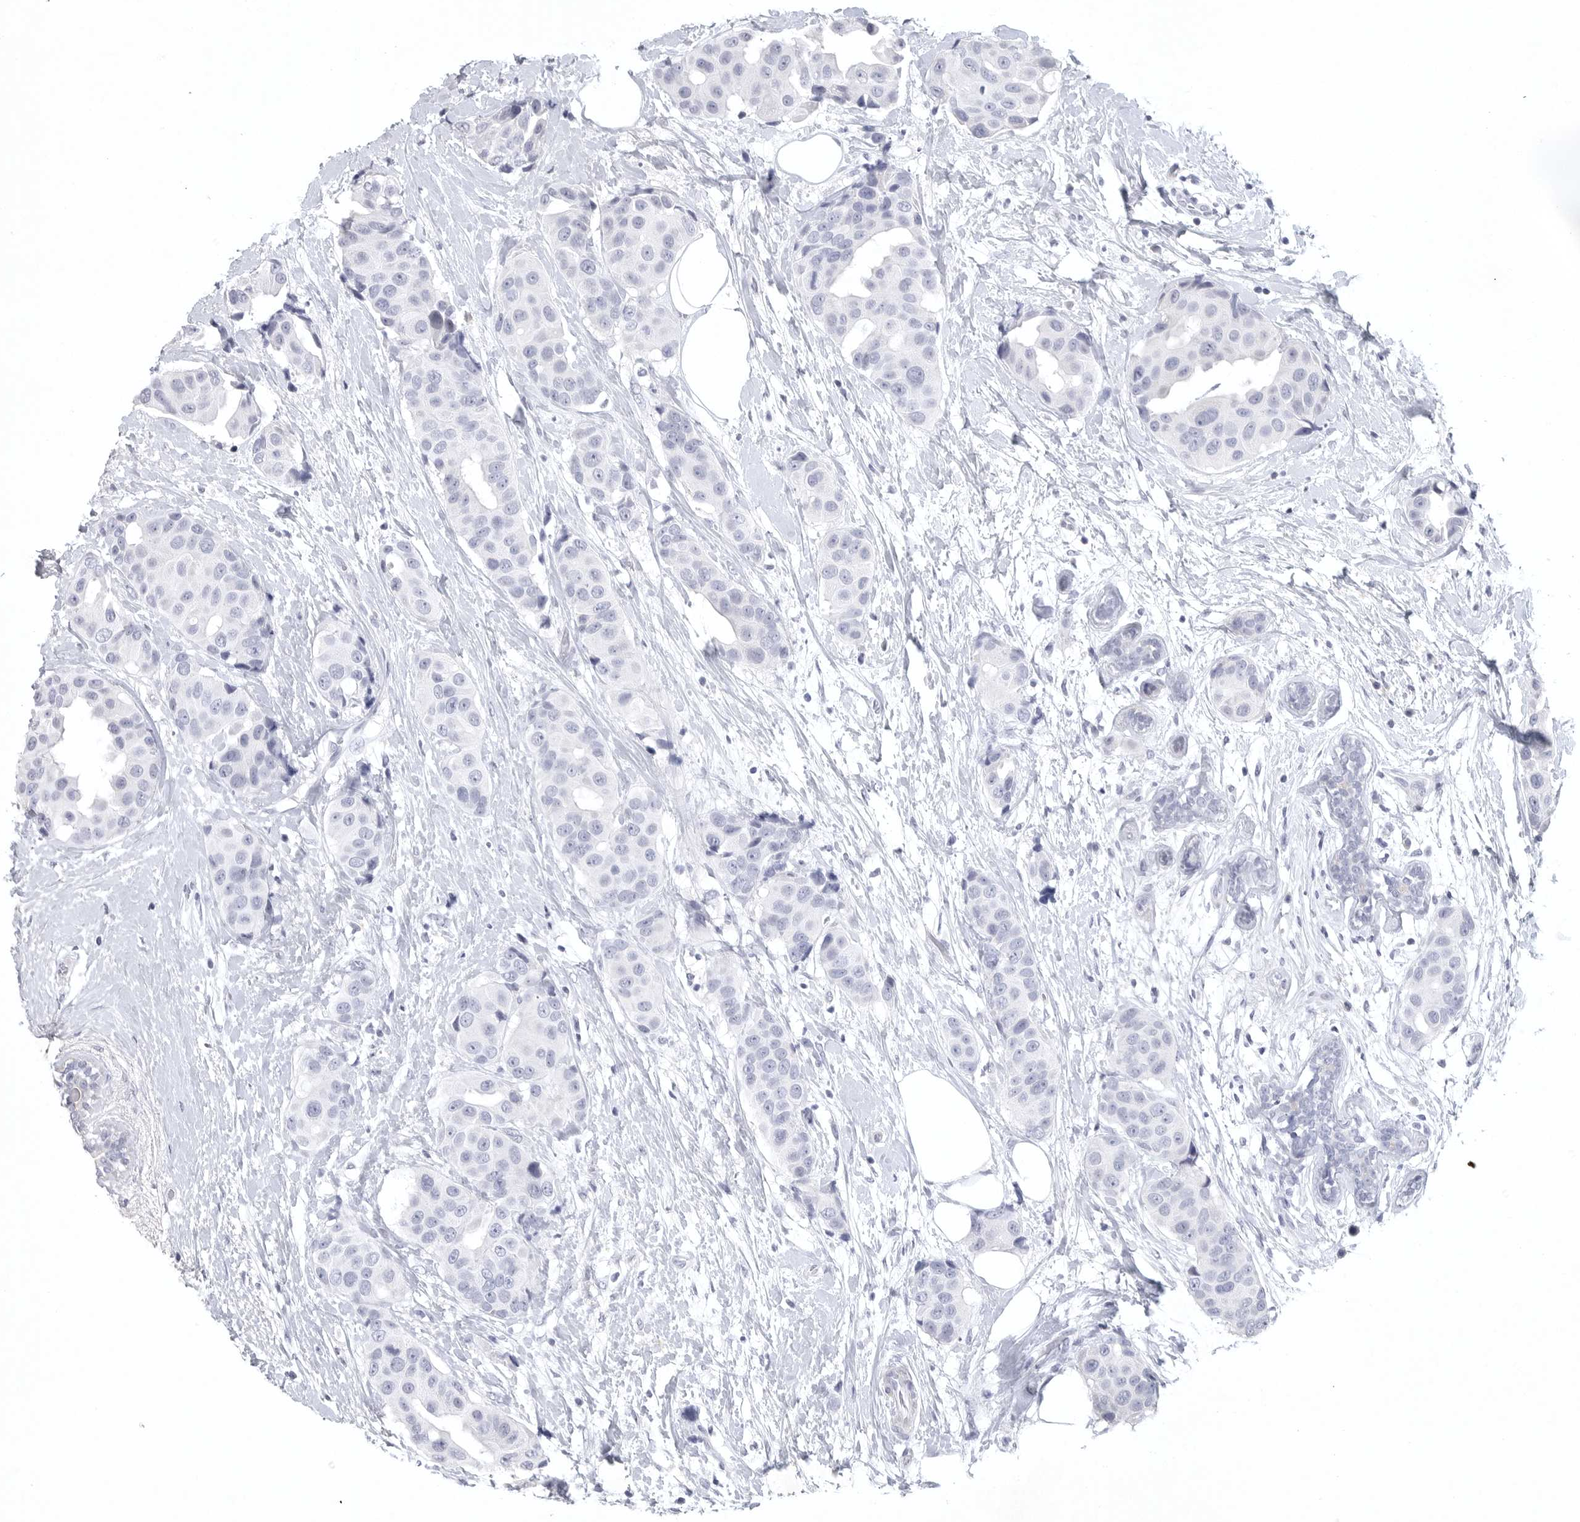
{"staining": {"intensity": "negative", "quantity": "none", "location": "none"}, "tissue": "breast cancer", "cell_type": "Tumor cells", "image_type": "cancer", "snomed": [{"axis": "morphology", "description": "Normal tissue, NOS"}, {"axis": "morphology", "description": "Duct carcinoma"}, {"axis": "topography", "description": "Breast"}], "caption": "Intraductal carcinoma (breast) was stained to show a protein in brown. There is no significant positivity in tumor cells.", "gene": "TNR", "patient": {"sex": "female", "age": 39}}